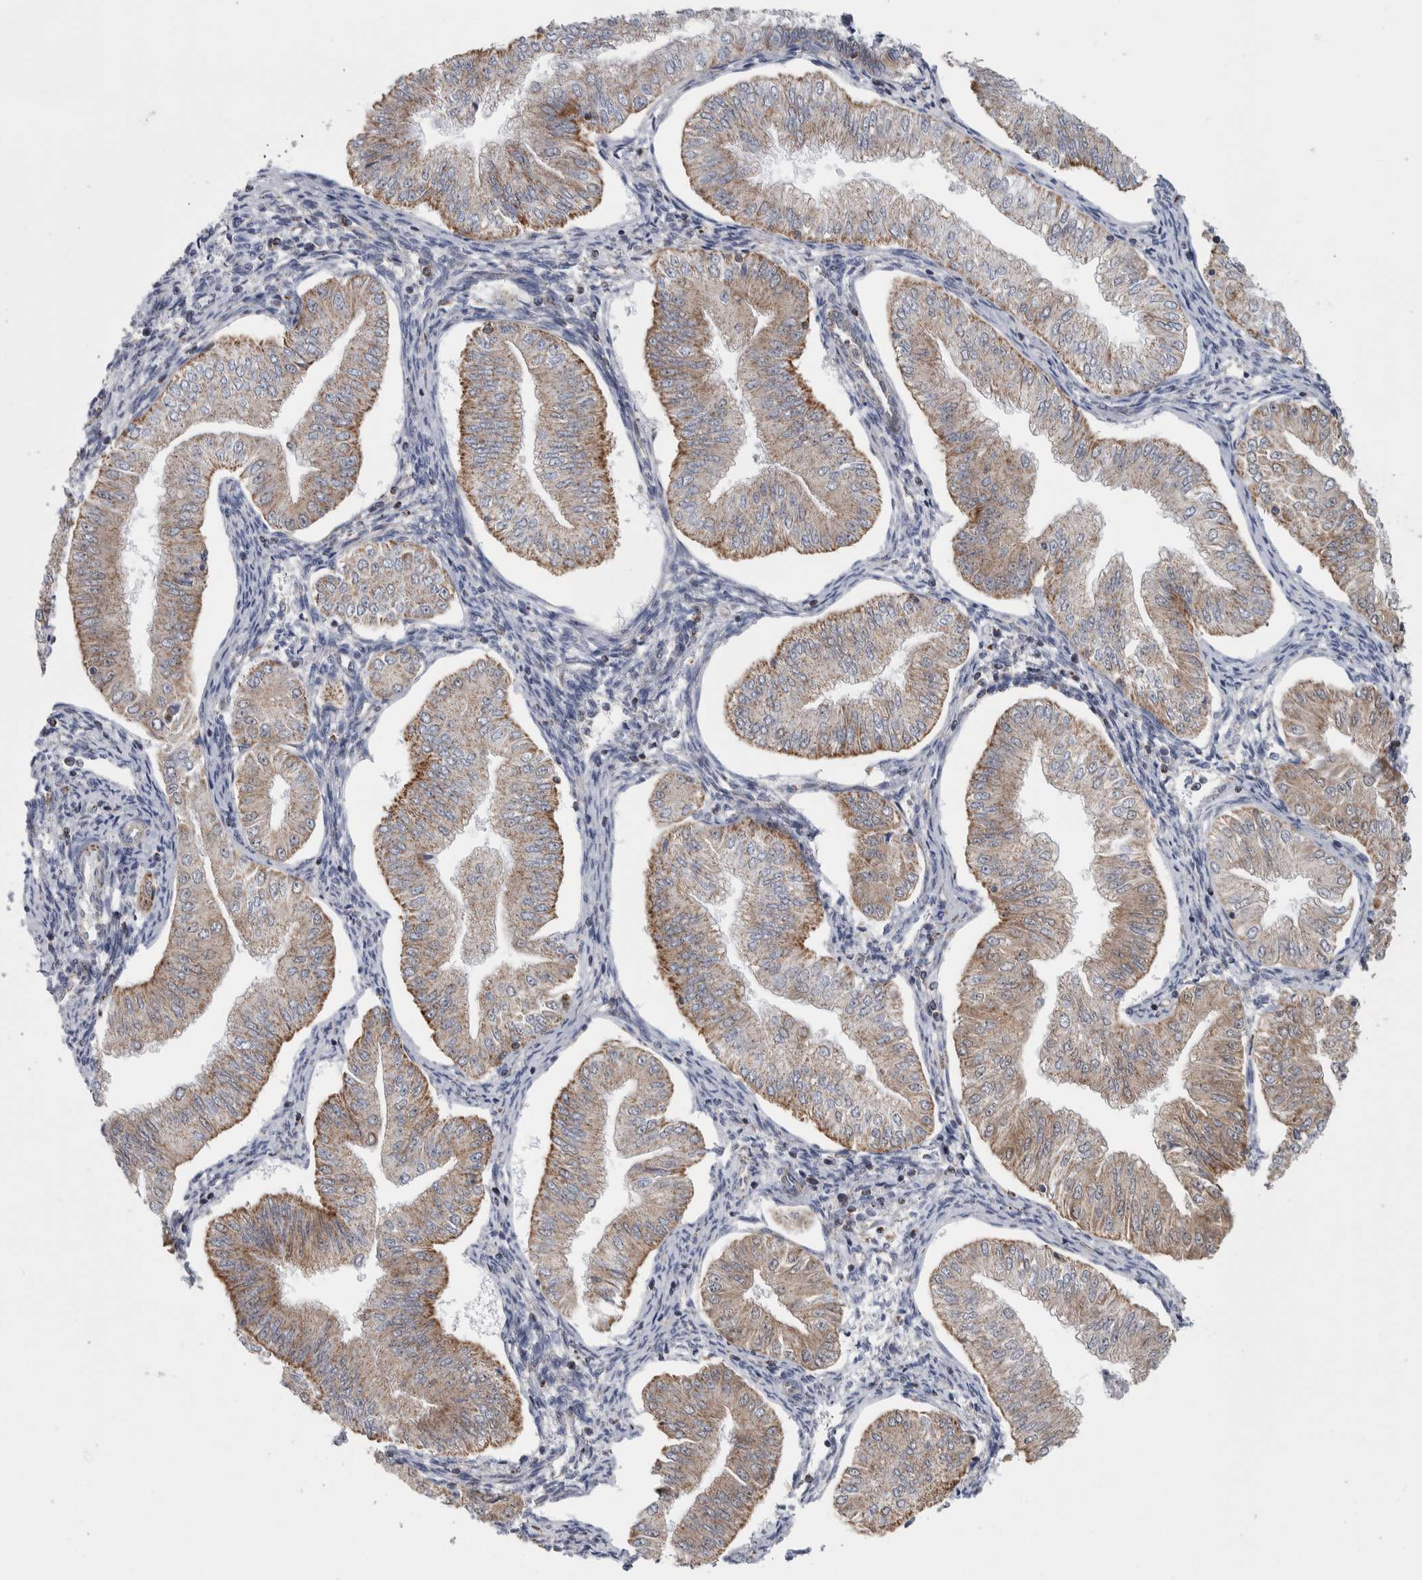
{"staining": {"intensity": "moderate", "quantity": "25%-75%", "location": "cytoplasmic/membranous"}, "tissue": "endometrial cancer", "cell_type": "Tumor cells", "image_type": "cancer", "snomed": [{"axis": "morphology", "description": "Normal tissue, NOS"}, {"axis": "morphology", "description": "Adenocarcinoma, NOS"}, {"axis": "topography", "description": "Endometrium"}], "caption": "The image reveals a brown stain indicating the presence of a protein in the cytoplasmic/membranous of tumor cells in adenocarcinoma (endometrial).", "gene": "ETFA", "patient": {"sex": "female", "age": 53}}